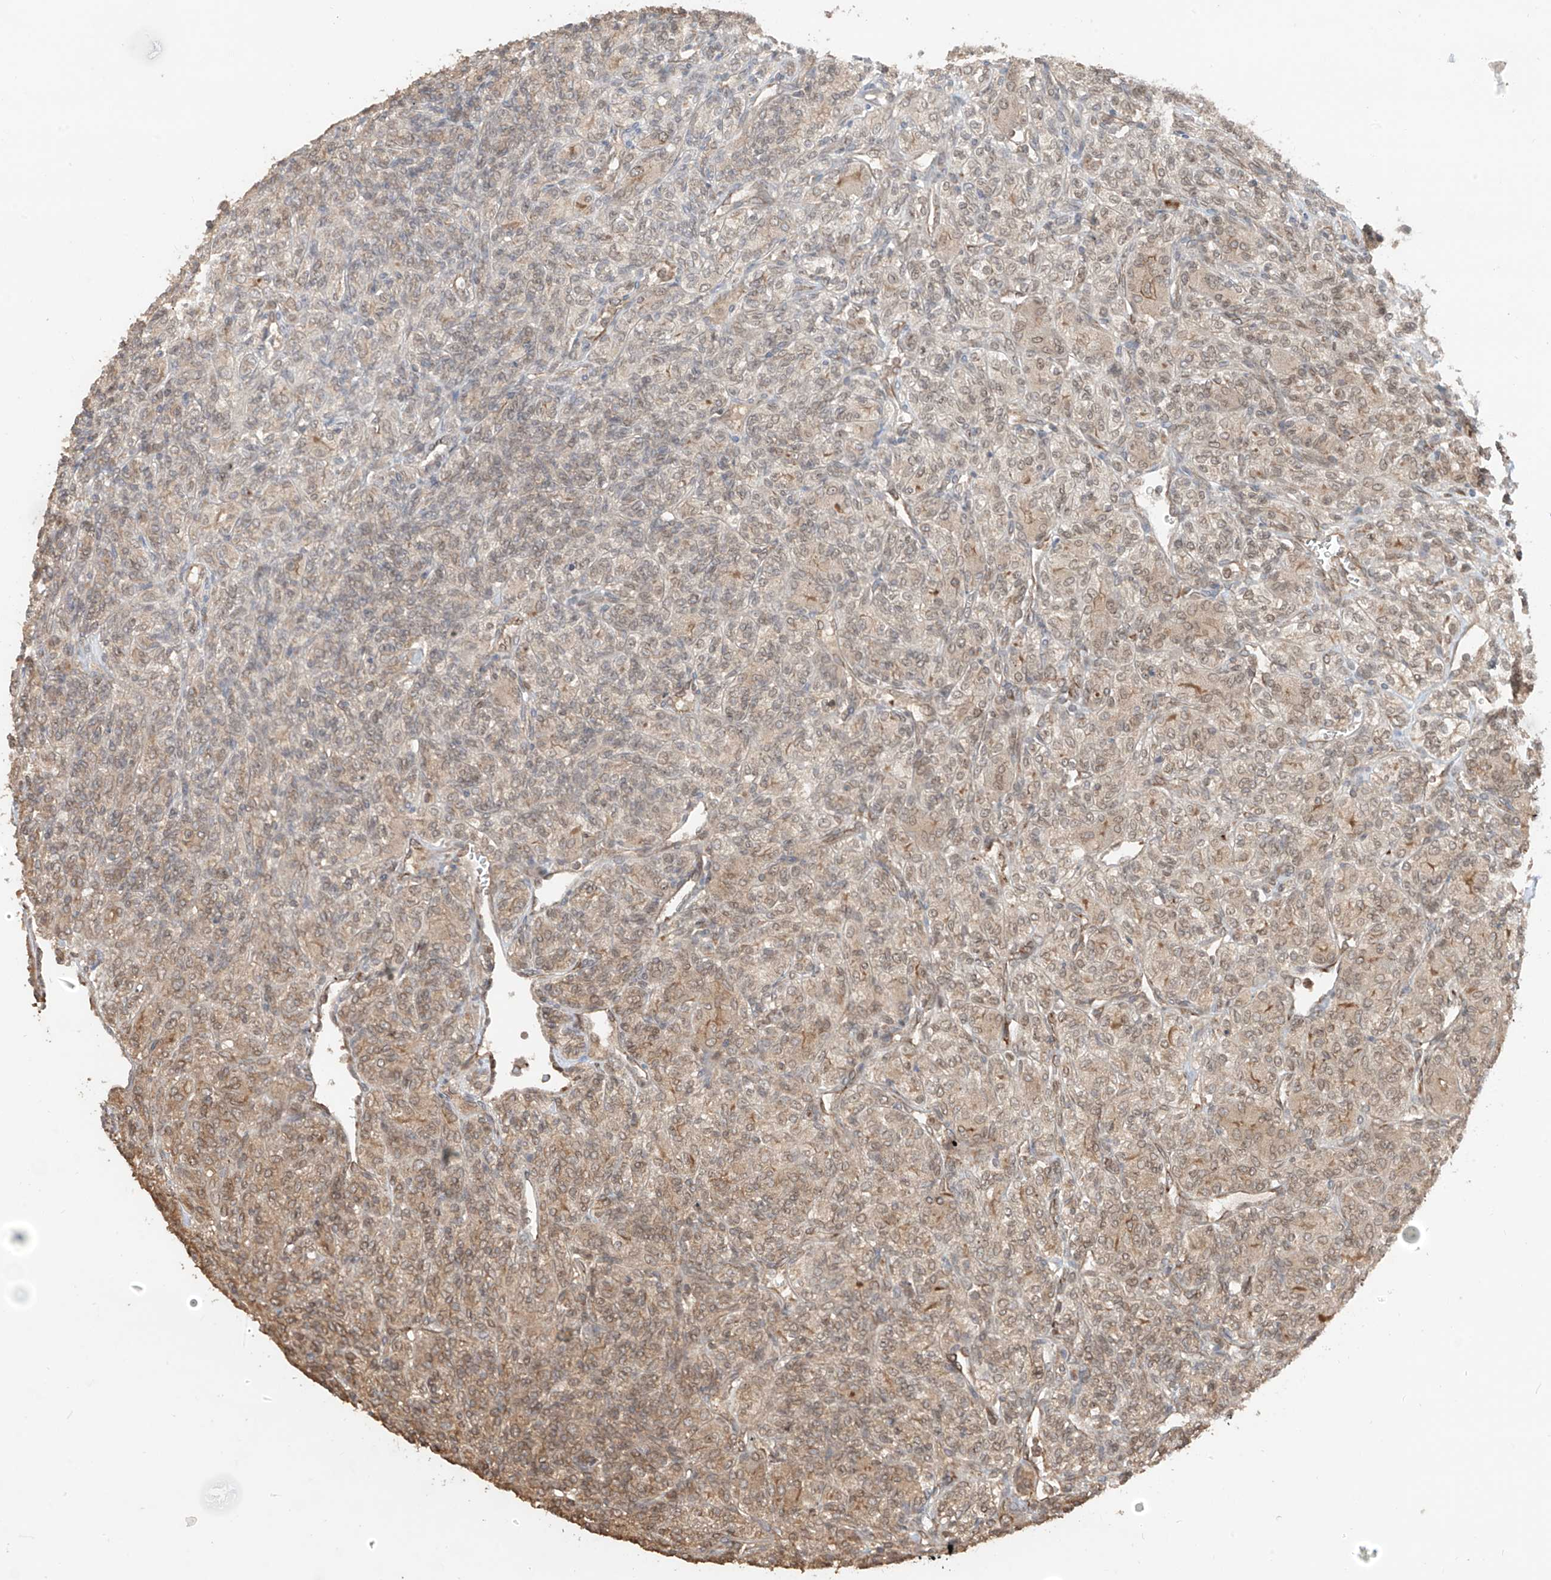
{"staining": {"intensity": "weak", "quantity": "25%-75%", "location": "cytoplasmic/membranous,nuclear"}, "tissue": "renal cancer", "cell_type": "Tumor cells", "image_type": "cancer", "snomed": [{"axis": "morphology", "description": "Adenocarcinoma, NOS"}, {"axis": "topography", "description": "Kidney"}], "caption": "Approximately 25%-75% of tumor cells in adenocarcinoma (renal) exhibit weak cytoplasmic/membranous and nuclear protein expression as visualized by brown immunohistochemical staining.", "gene": "AHCTF1", "patient": {"sex": "male", "age": 77}}